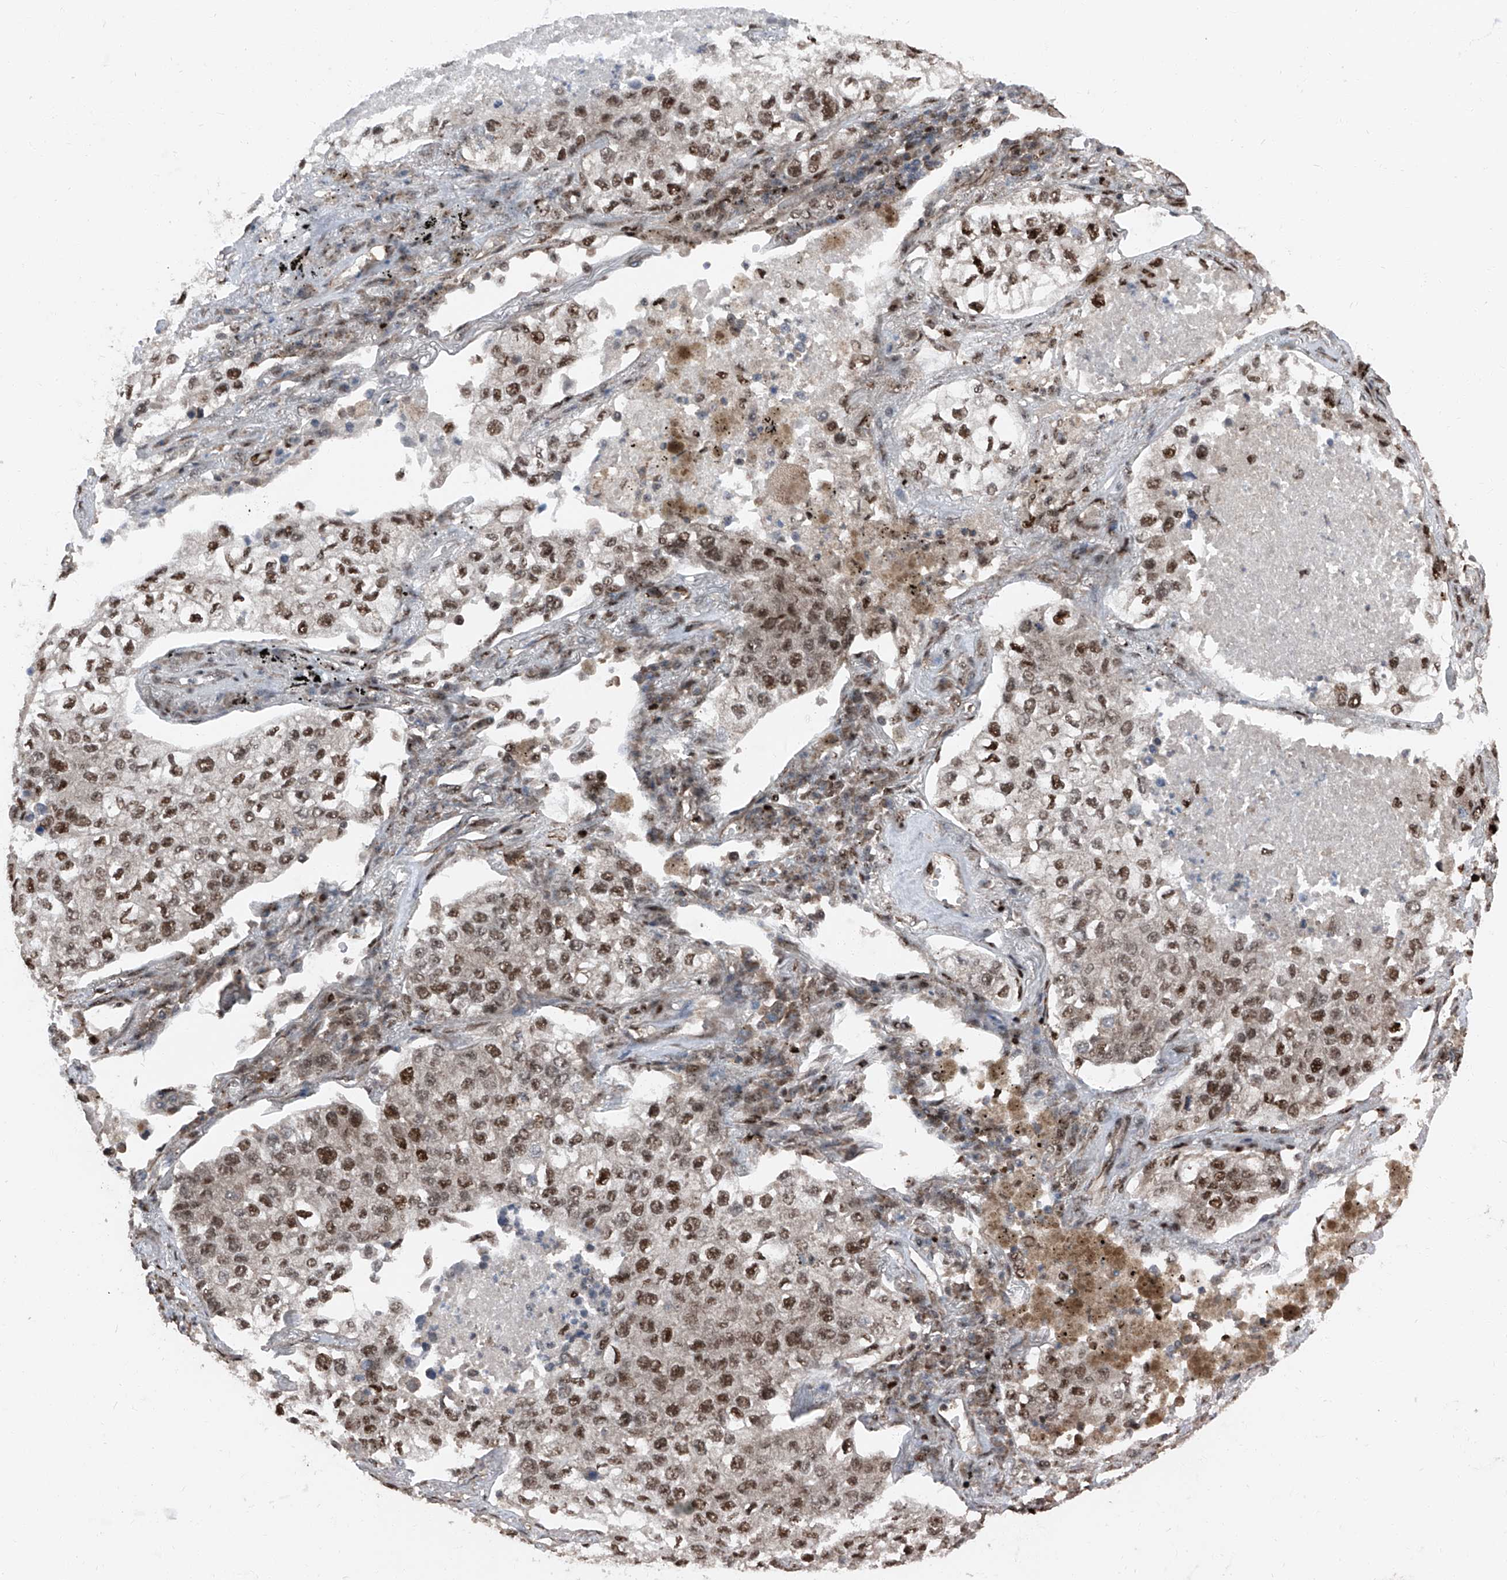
{"staining": {"intensity": "moderate", "quantity": ">75%", "location": "nuclear"}, "tissue": "lung cancer", "cell_type": "Tumor cells", "image_type": "cancer", "snomed": [{"axis": "morphology", "description": "Adenocarcinoma, NOS"}, {"axis": "topography", "description": "Lung"}], "caption": "IHC (DAB) staining of adenocarcinoma (lung) shows moderate nuclear protein expression in about >75% of tumor cells.", "gene": "FKBP5", "patient": {"sex": "male", "age": 63}}